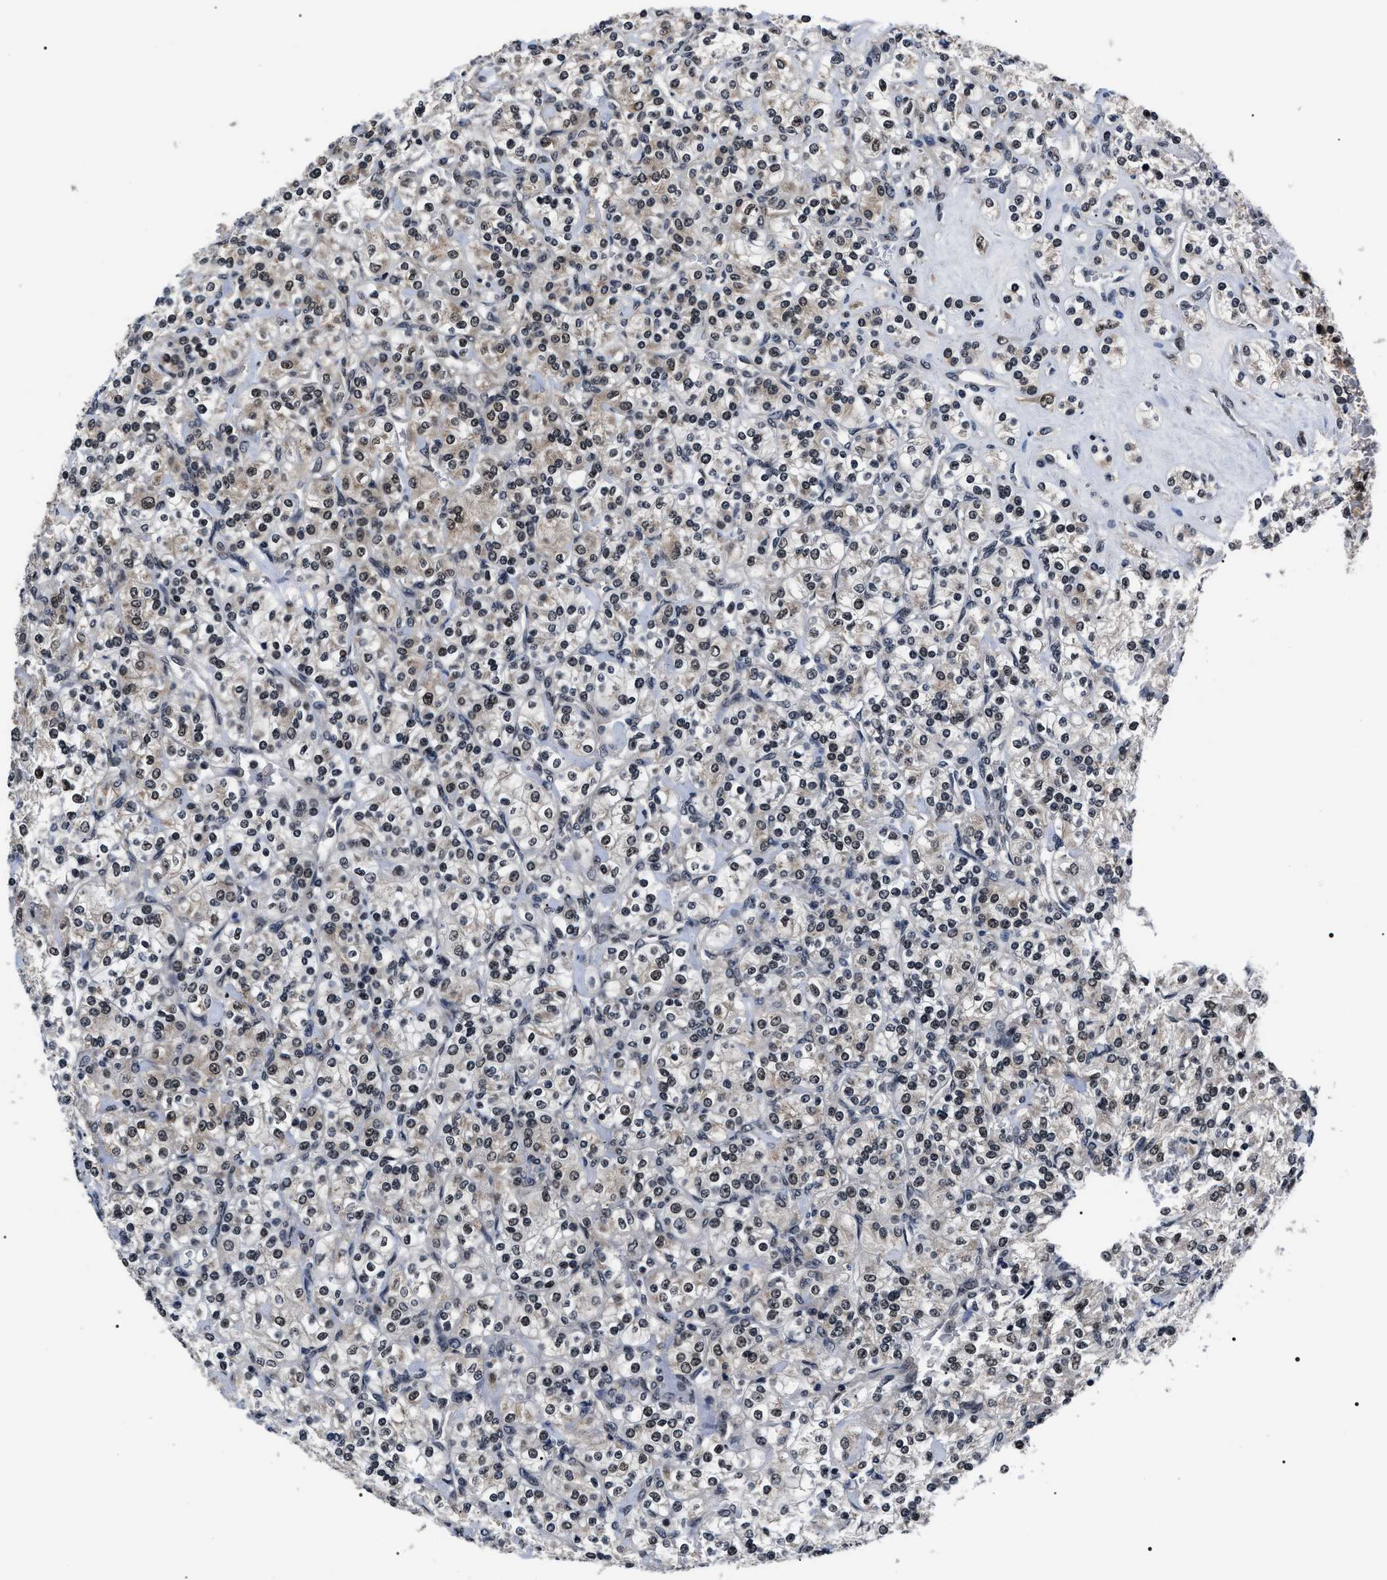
{"staining": {"intensity": "moderate", "quantity": ">75%", "location": "nuclear"}, "tissue": "renal cancer", "cell_type": "Tumor cells", "image_type": "cancer", "snomed": [{"axis": "morphology", "description": "Adenocarcinoma, NOS"}, {"axis": "topography", "description": "Kidney"}], "caption": "Immunohistochemical staining of renal cancer (adenocarcinoma) demonstrates moderate nuclear protein staining in approximately >75% of tumor cells.", "gene": "CSNK2A1", "patient": {"sex": "male", "age": 77}}